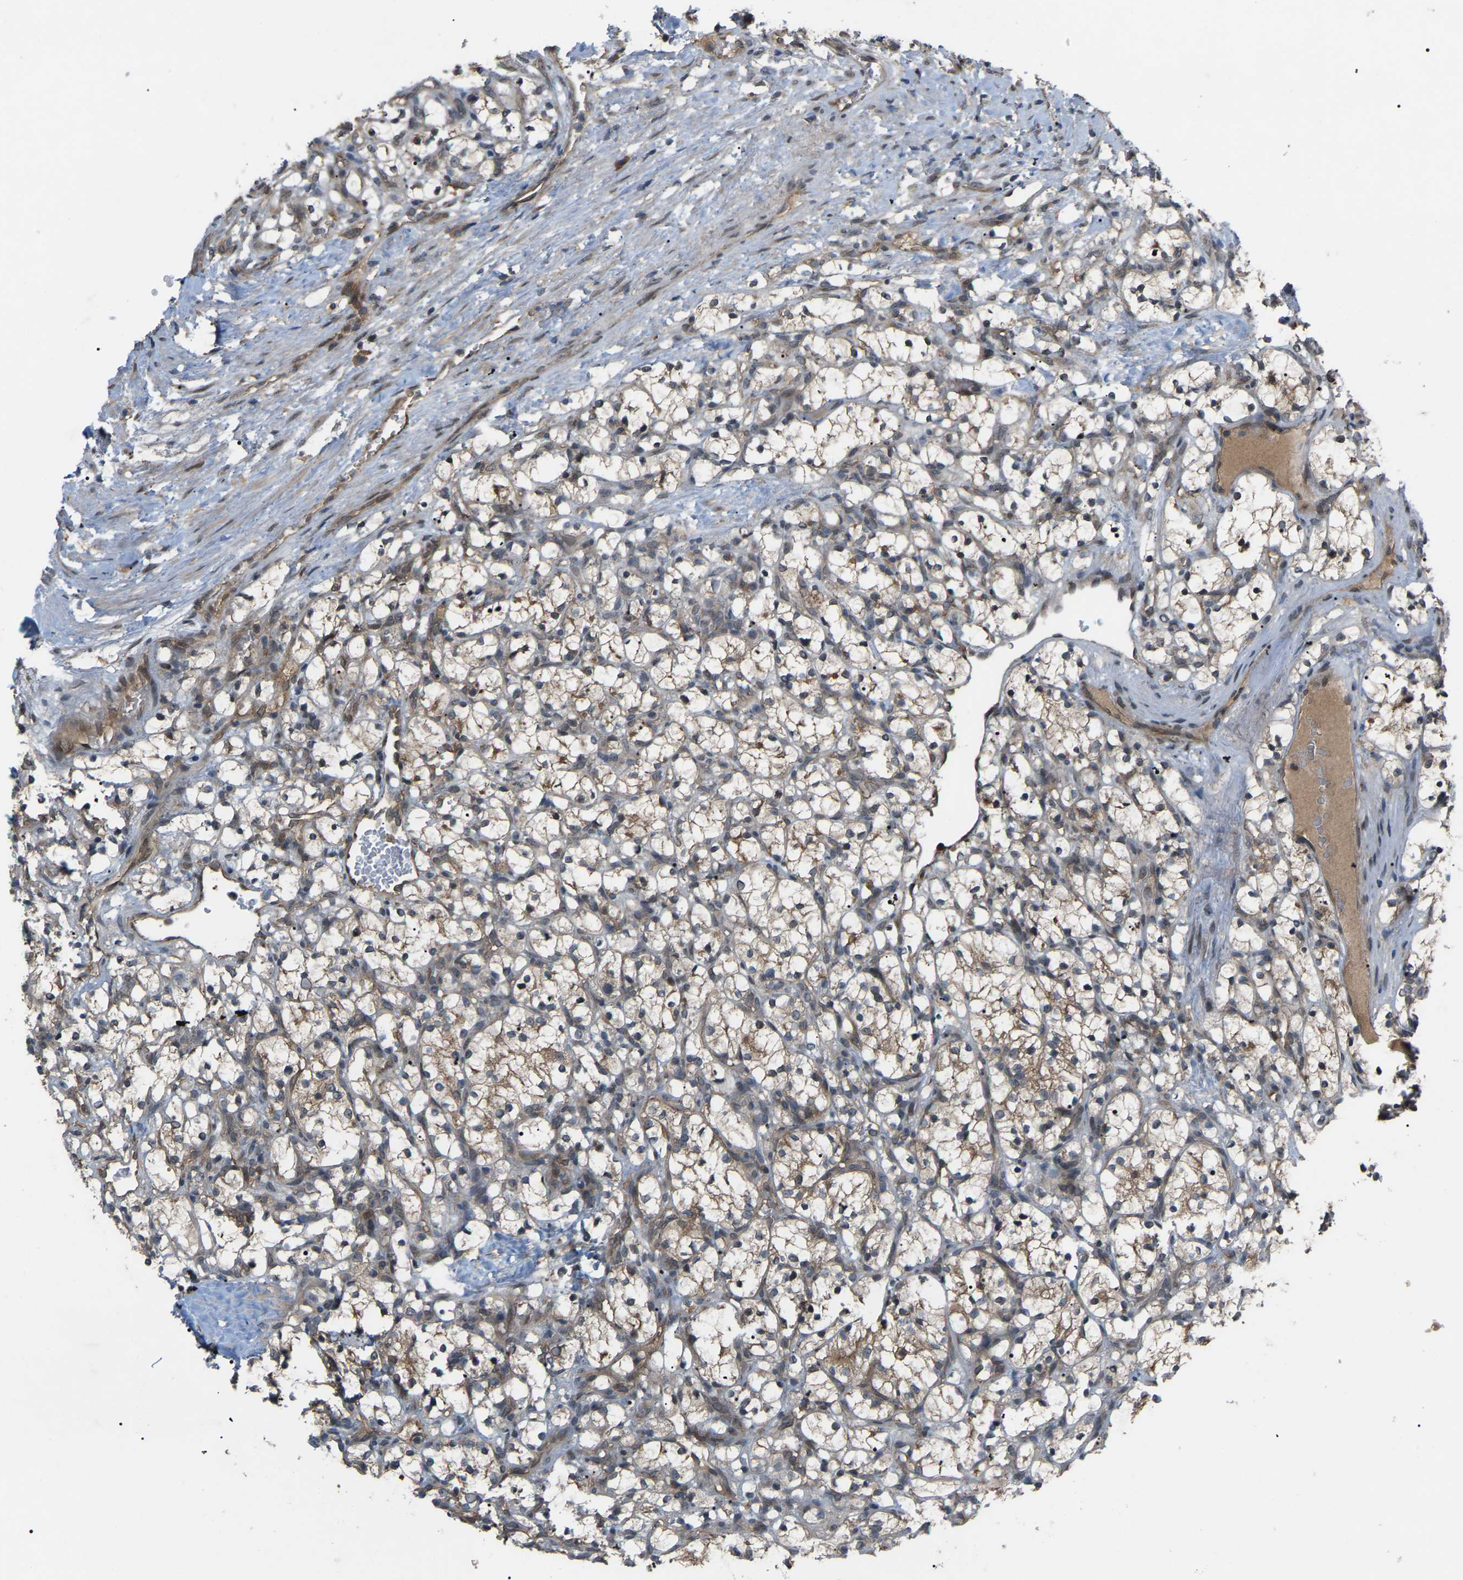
{"staining": {"intensity": "weak", "quantity": ">75%", "location": "cytoplasmic/membranous"}, "tissue": "renal cancer", "cell_type": "Tumor cells", "image_type": "cancer", "snomed": [{"axis": "morphology", "description": "Adenocarcinoma, NOS"}, {"axis": "topography", "description": "Kidney"}], "caption": "Protein positivity by IHC demonstrates weak cytoplasmic/membranous staining in about >75% of tumor cells in renal cancer.", "gene": "CROT", "patient": {"sex": "female", "age": 69}}